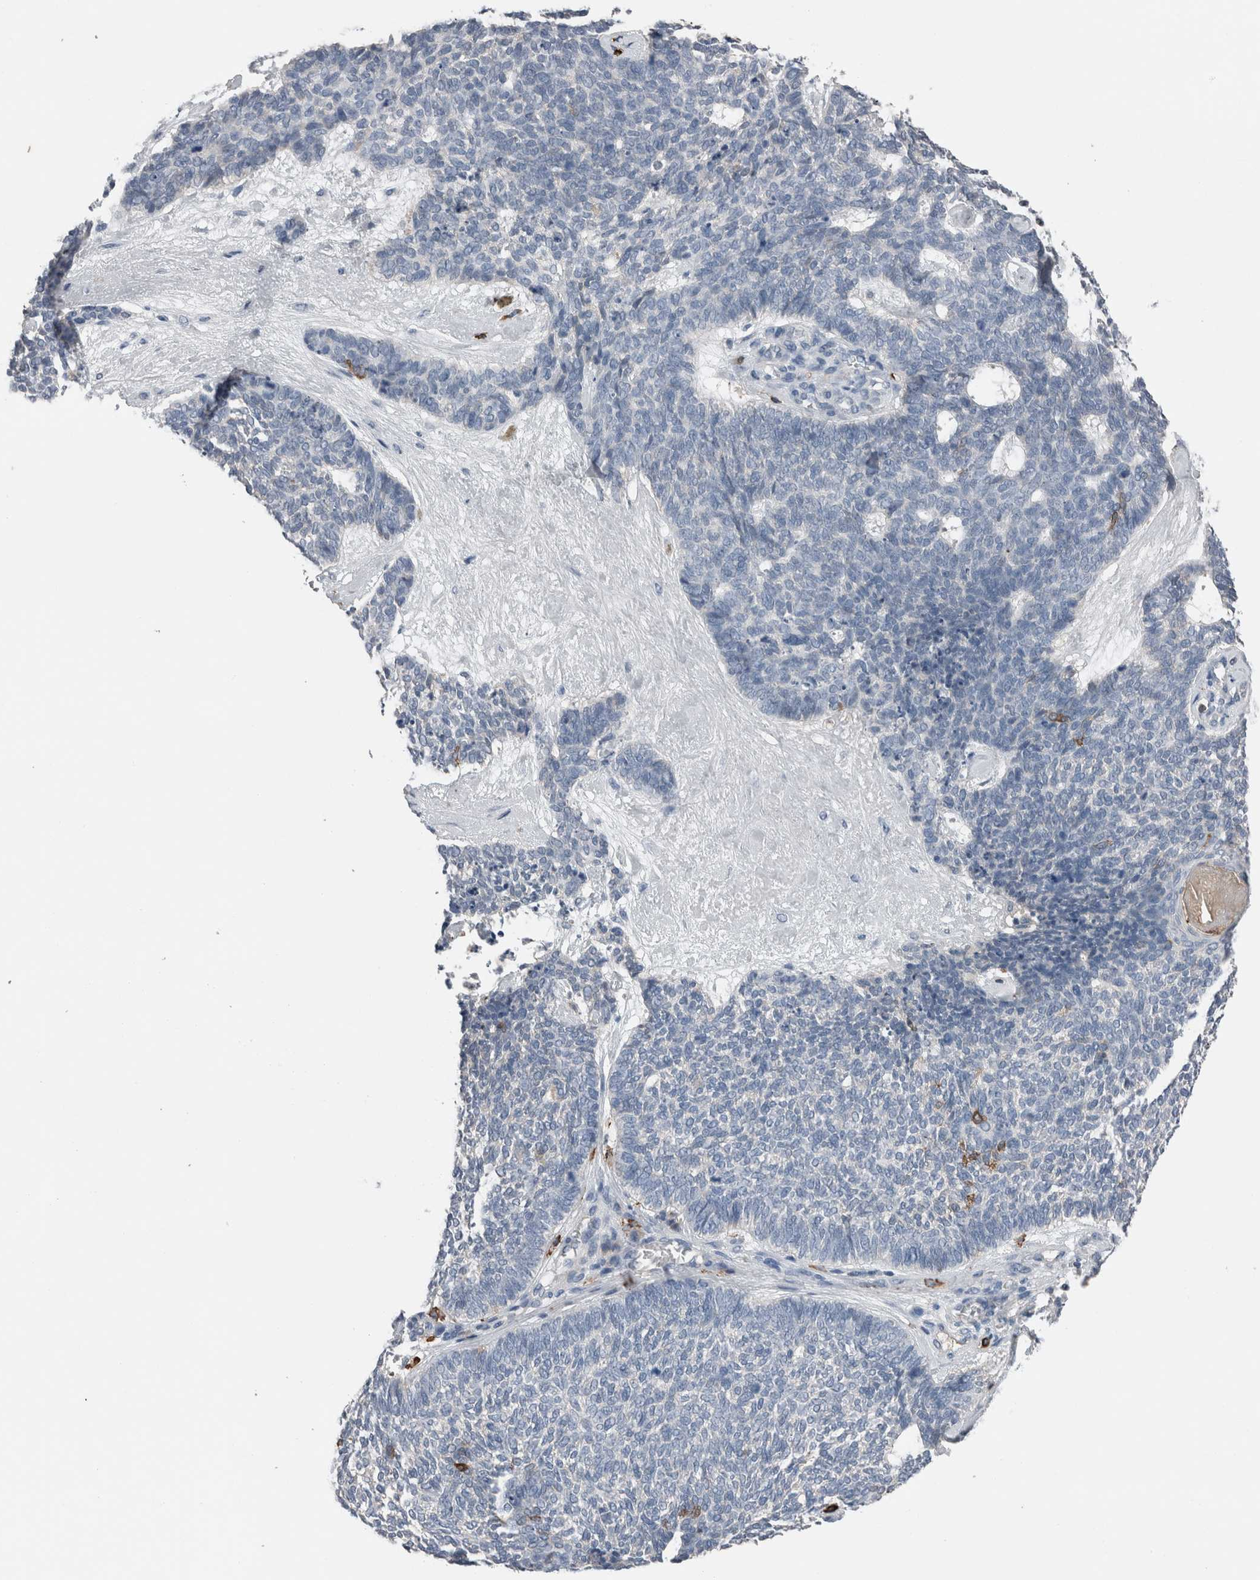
{"staining": {"intensity": "negative", "quantity": "none", "location": "none"}, "tissue": "skin cancer", "cell_type": "Tumor cells", "image_type": "cancer", "snomed": [{"axis": "morphology", "description": "Basal cell carcinoma"}, {"axis": "topography", "description": "Skin"}], "caption": "This is an immunohistochemistry histopathology image of skin cancer (basal cell carcinoma). There is no positivity in tumor cells.", "gene": "CRNN", "patient": {"sex": "female", "age": 84}}